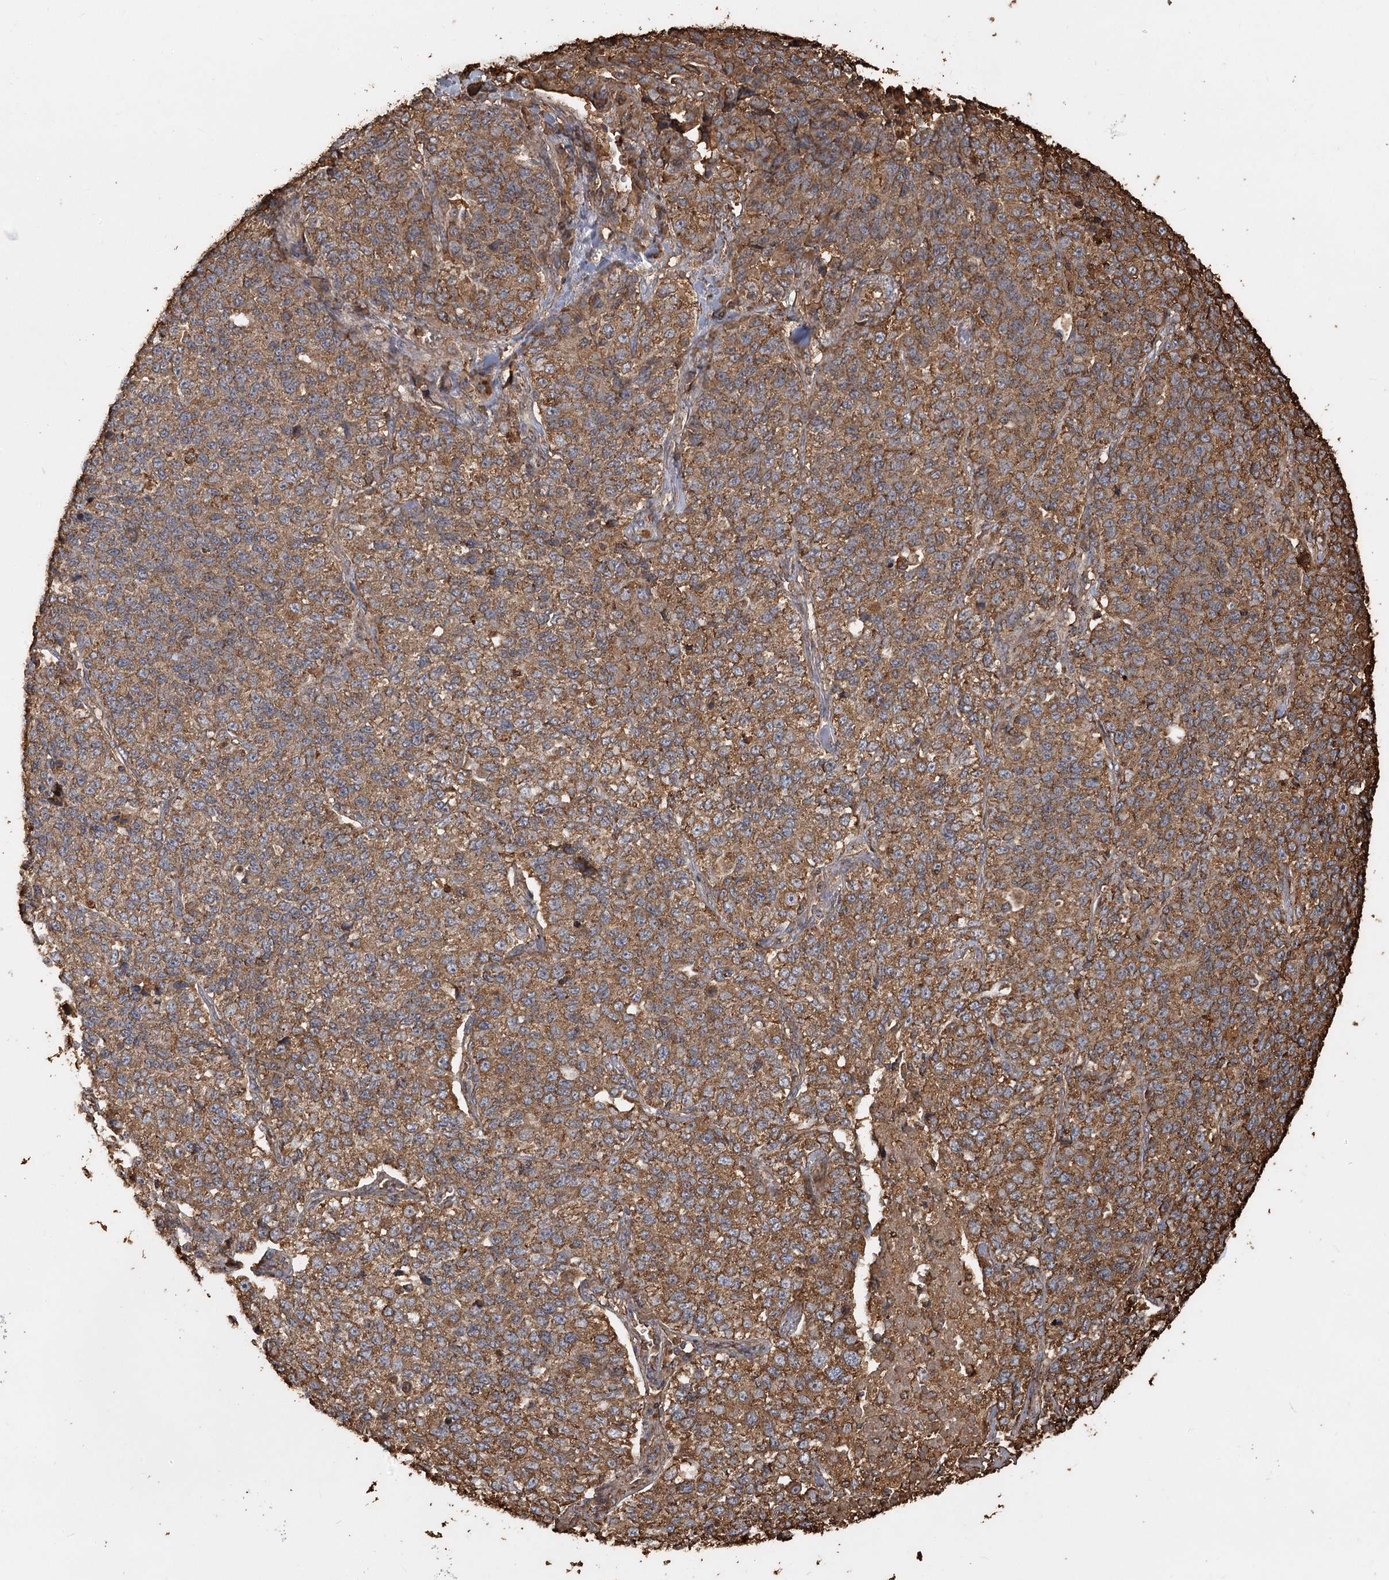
{"staining": {"intensity": "strong", "quantity": ">75%", "location": "cytoplasmic/membranous"}, "tissue": "lung cancer", "cell_type": "Tumor cells", "image_type": "cancer", "snomed": [{"axis": "morphology", "description": "Adenocarcinoma, NOS"}, {"axis": "topography", "description": "Lung"}], "caption": "Immunohistochemical staining of lung cancer reveals high levels of strong cytoplasmic/membranous protein staining in approximately >75% of tumor cells. The staining is performed using DAB (3,3'-diaminobenzidine) brown chromogen to label protein expression. The nuclei are counter-stained blue using hematoxylin.", "gene": "PIK3C2A", "patient": {"sex": "male", "age": 49}}